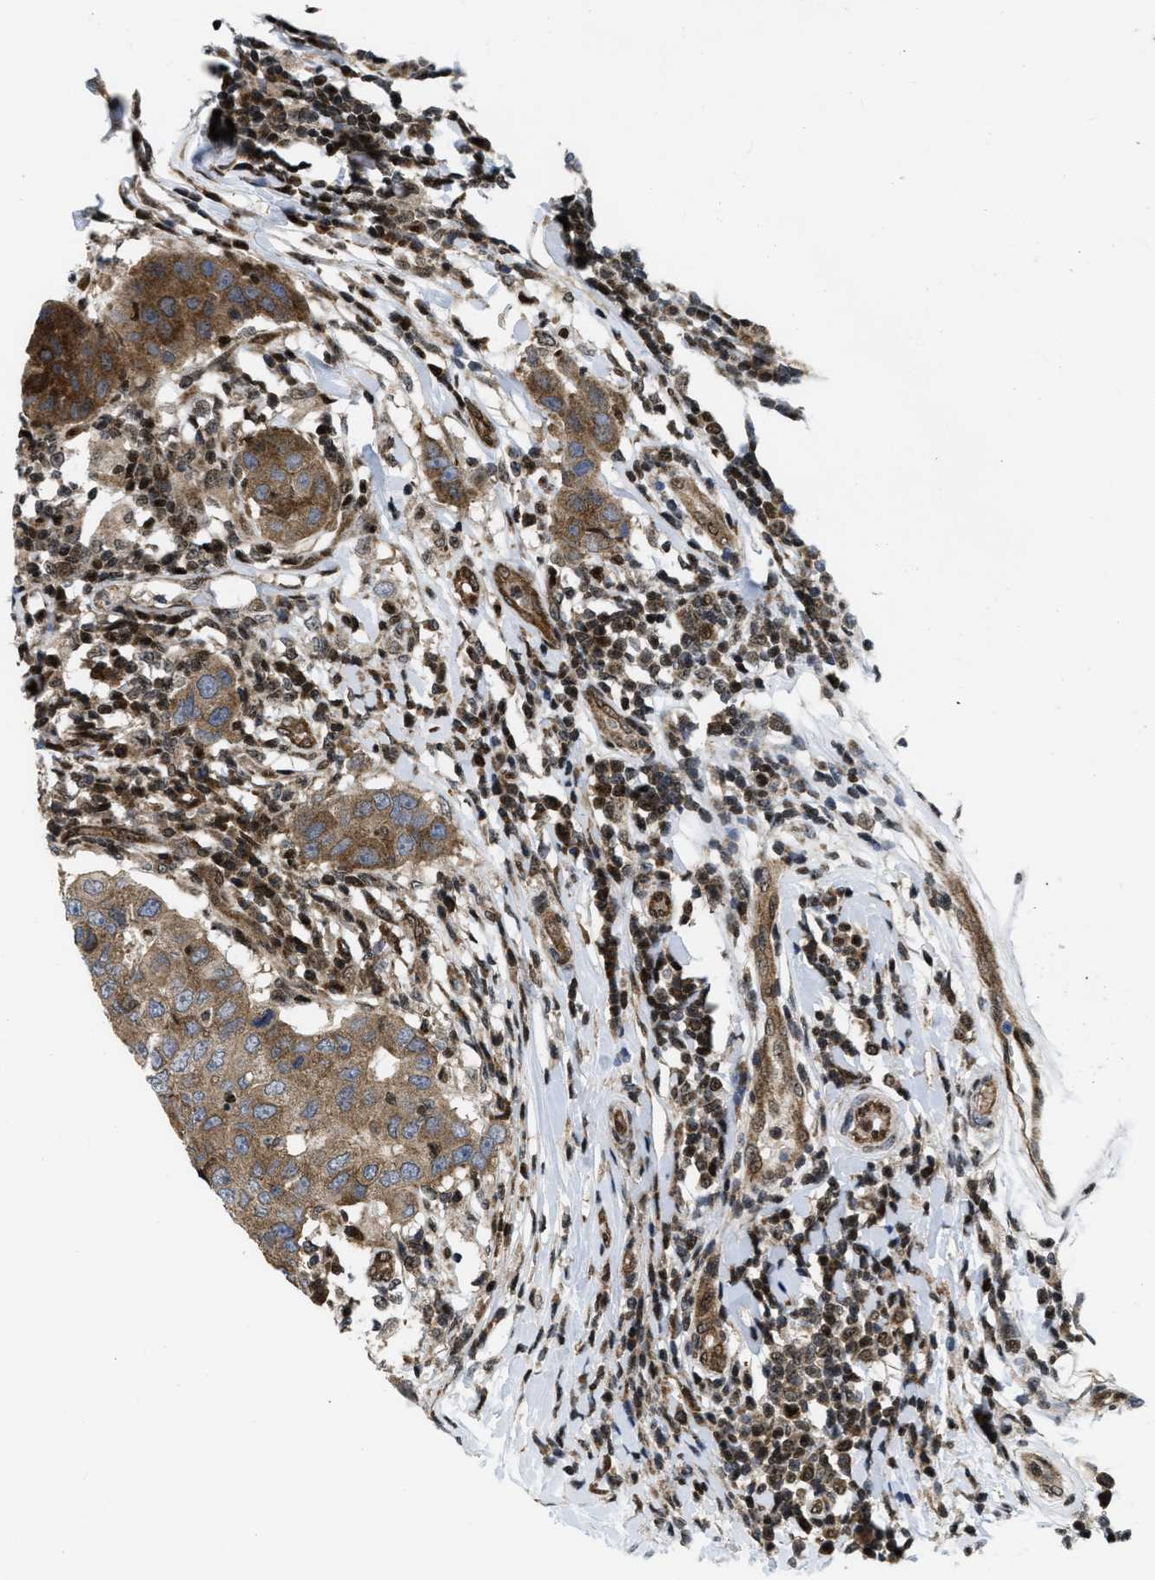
{"staining": {"intensity": "moderate", "quantity": ">75%", "location": "cytoplasmic/membranous"}, "tissue": "breast cancer", "cell_type": "Tumor cells", "image_type": "cancer", "snomed": [{"axis": "morphology", "description": "Duct carcinoma"}, {"axis": "topography", "description": "Breast"}], "caption": "Tumor cells exhibit moderate cytoplasmic/membranous expression in about >75% of cells in breast cancer (invasive ductal carcinoma).", "gene": "PPP2CB", "patient": {"sex": "female", "age": 27}}